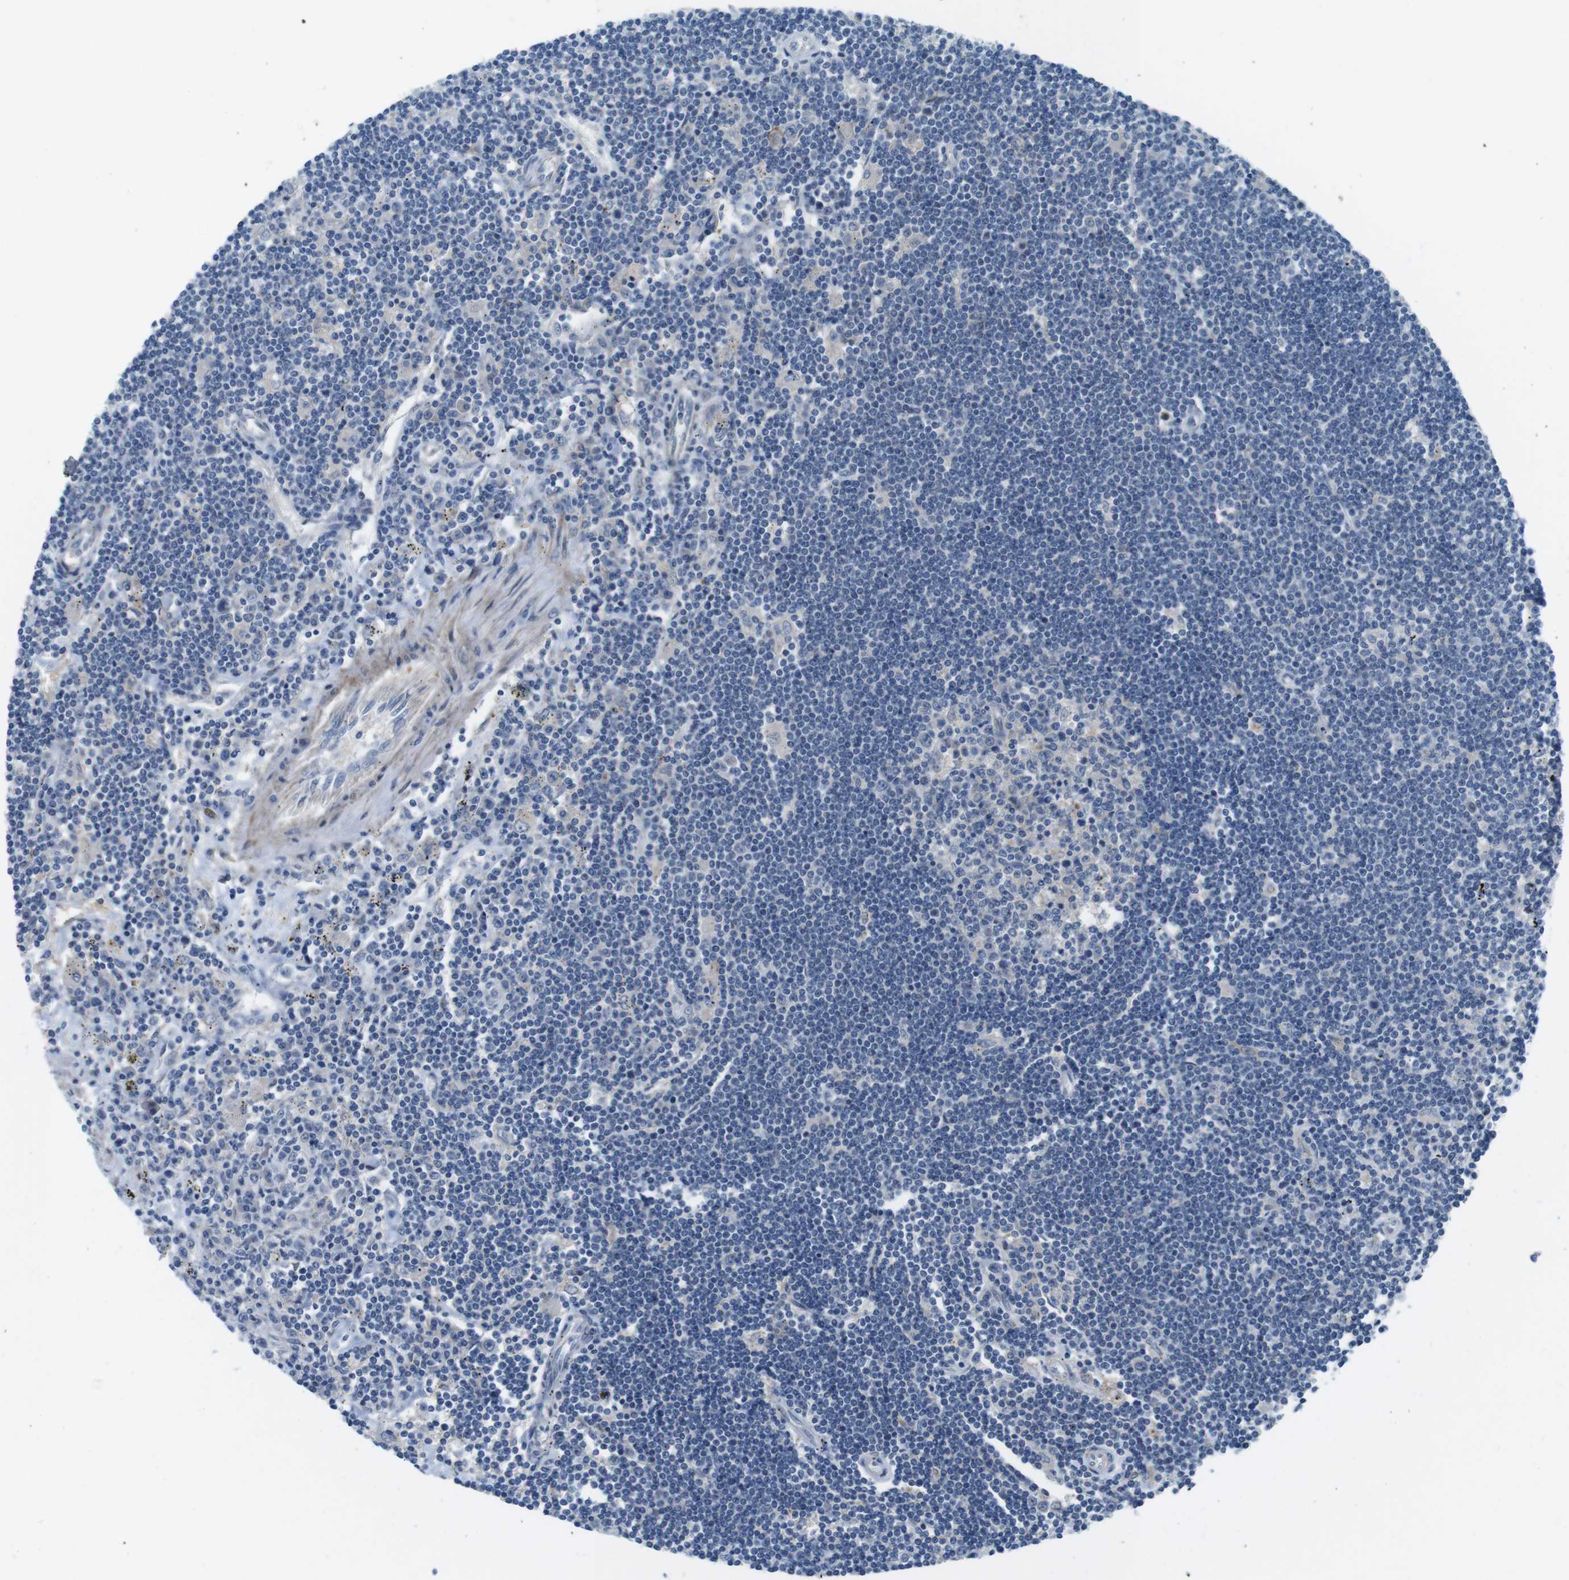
{"staining": {"intensity": "negative", "quantity": "none", "location": "none"}, "tissue": "lymphoma", "cell_type": "Tumor cells", "image_type": "cancer", "snomed": [{"axis": "morphology", "description": "Malignant lymphoma, non-Hodgkin's type, Low grade"}, {"axis": "topography", "description": "Spleen"}], "caption": "A high-resolution photomicrograph shows IHC staining of lymphoma, which shows no significant positivity in tumor cells. (DAB immunohistochemistry visualized using brightfield microscopy, high magnification).", "gene": "TYW1", "patient": {"sex": "male", "age": 76}}